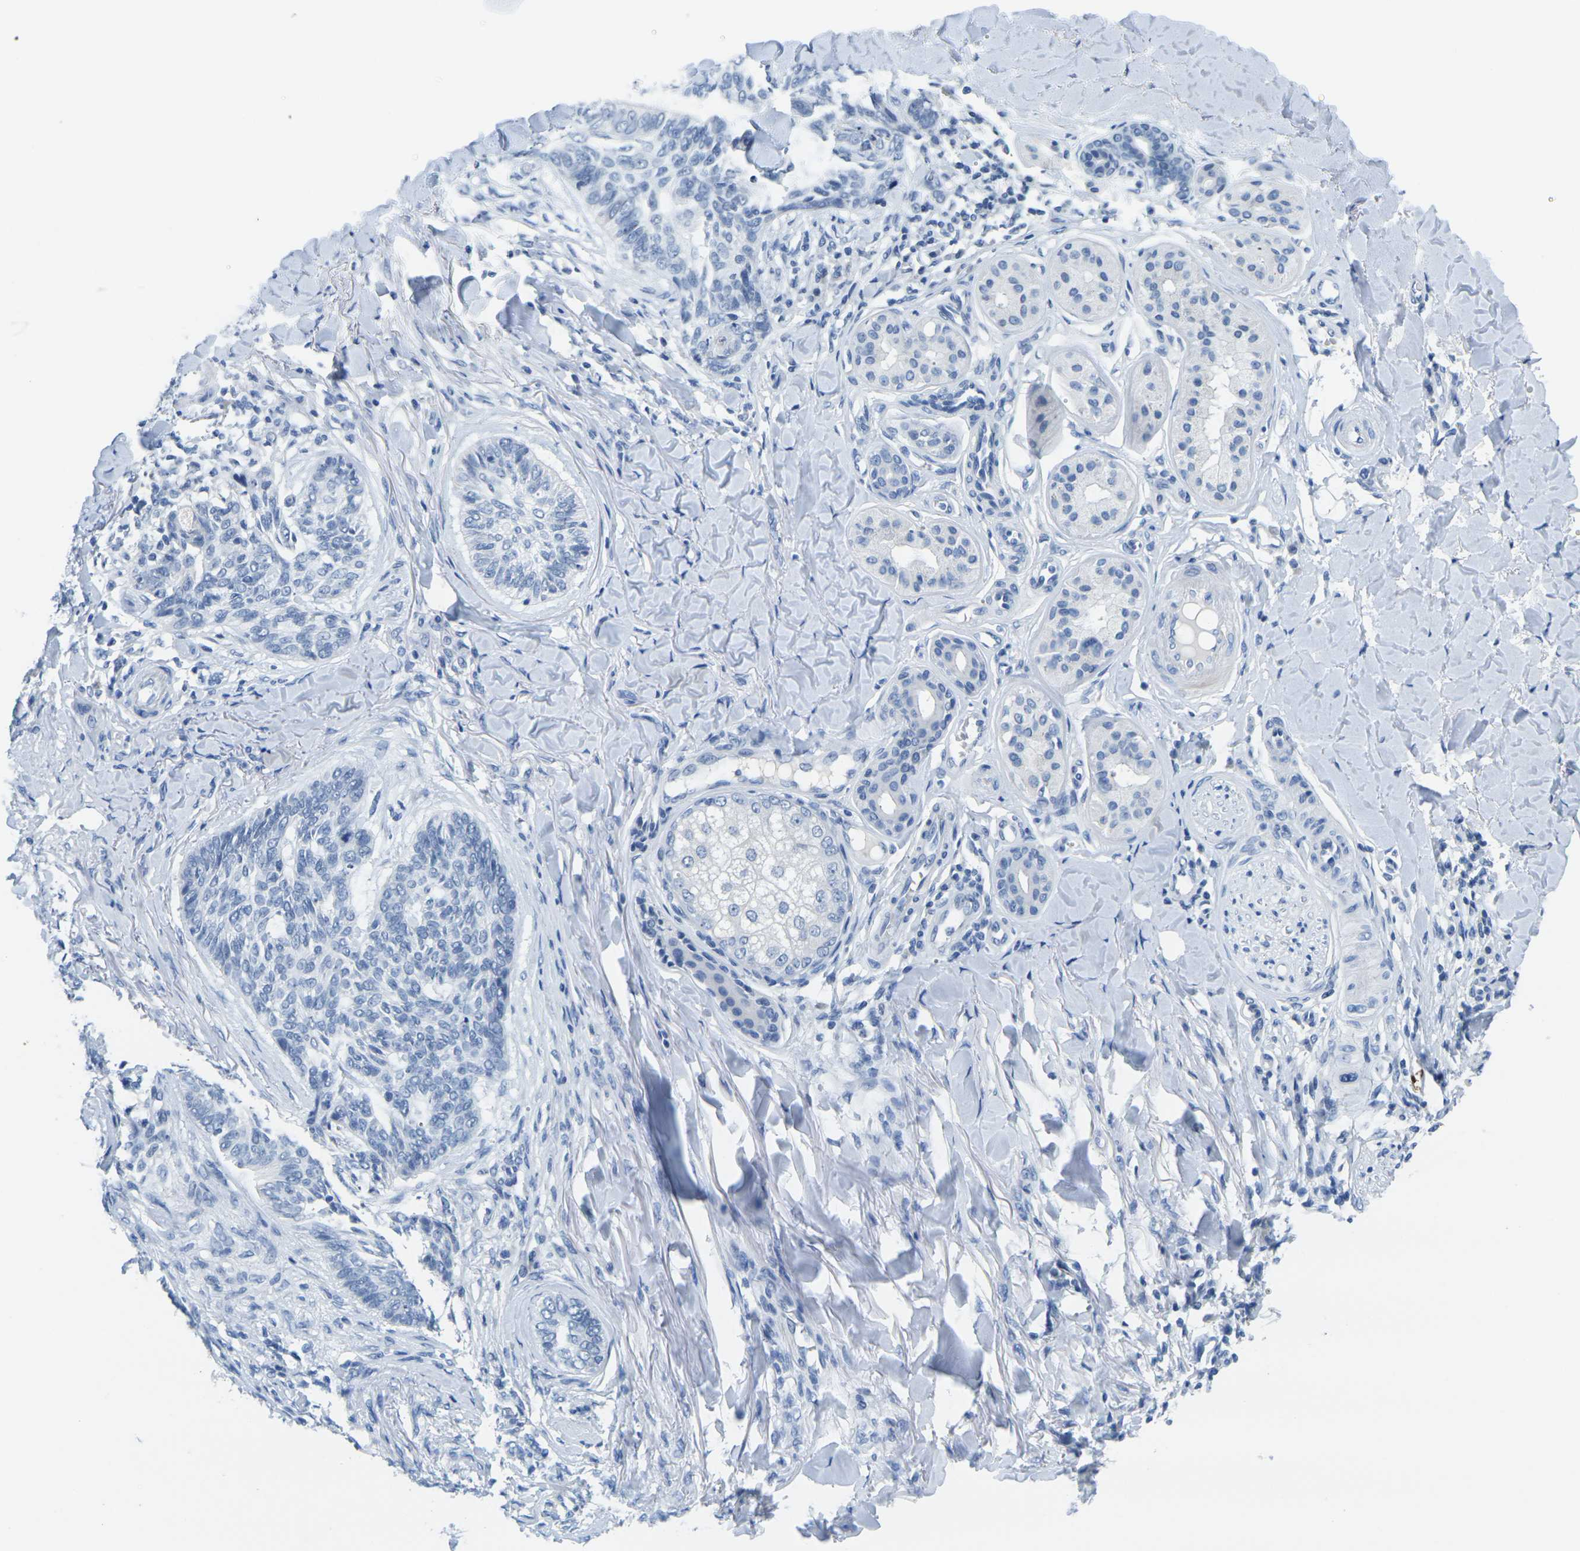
{"staining": {"intensity": "negative", "quantity": "none", "location": "none"}, "tissue": "skin cancer", "cell_type": "Tumor cells", "image_type": "cancer", "snomed": [{"axis": "morphology", "description": "Basal cell carcinoma"}, {"axis": "topography", "description": "Skin"}], "caption": "Immunohistochemistry photomicrograph of human skin cancer stained for a protein (brown), which reveals no staining in tumor cells.", "gene": "GPR15", "patient": {"sex": "male", "age": 43}}